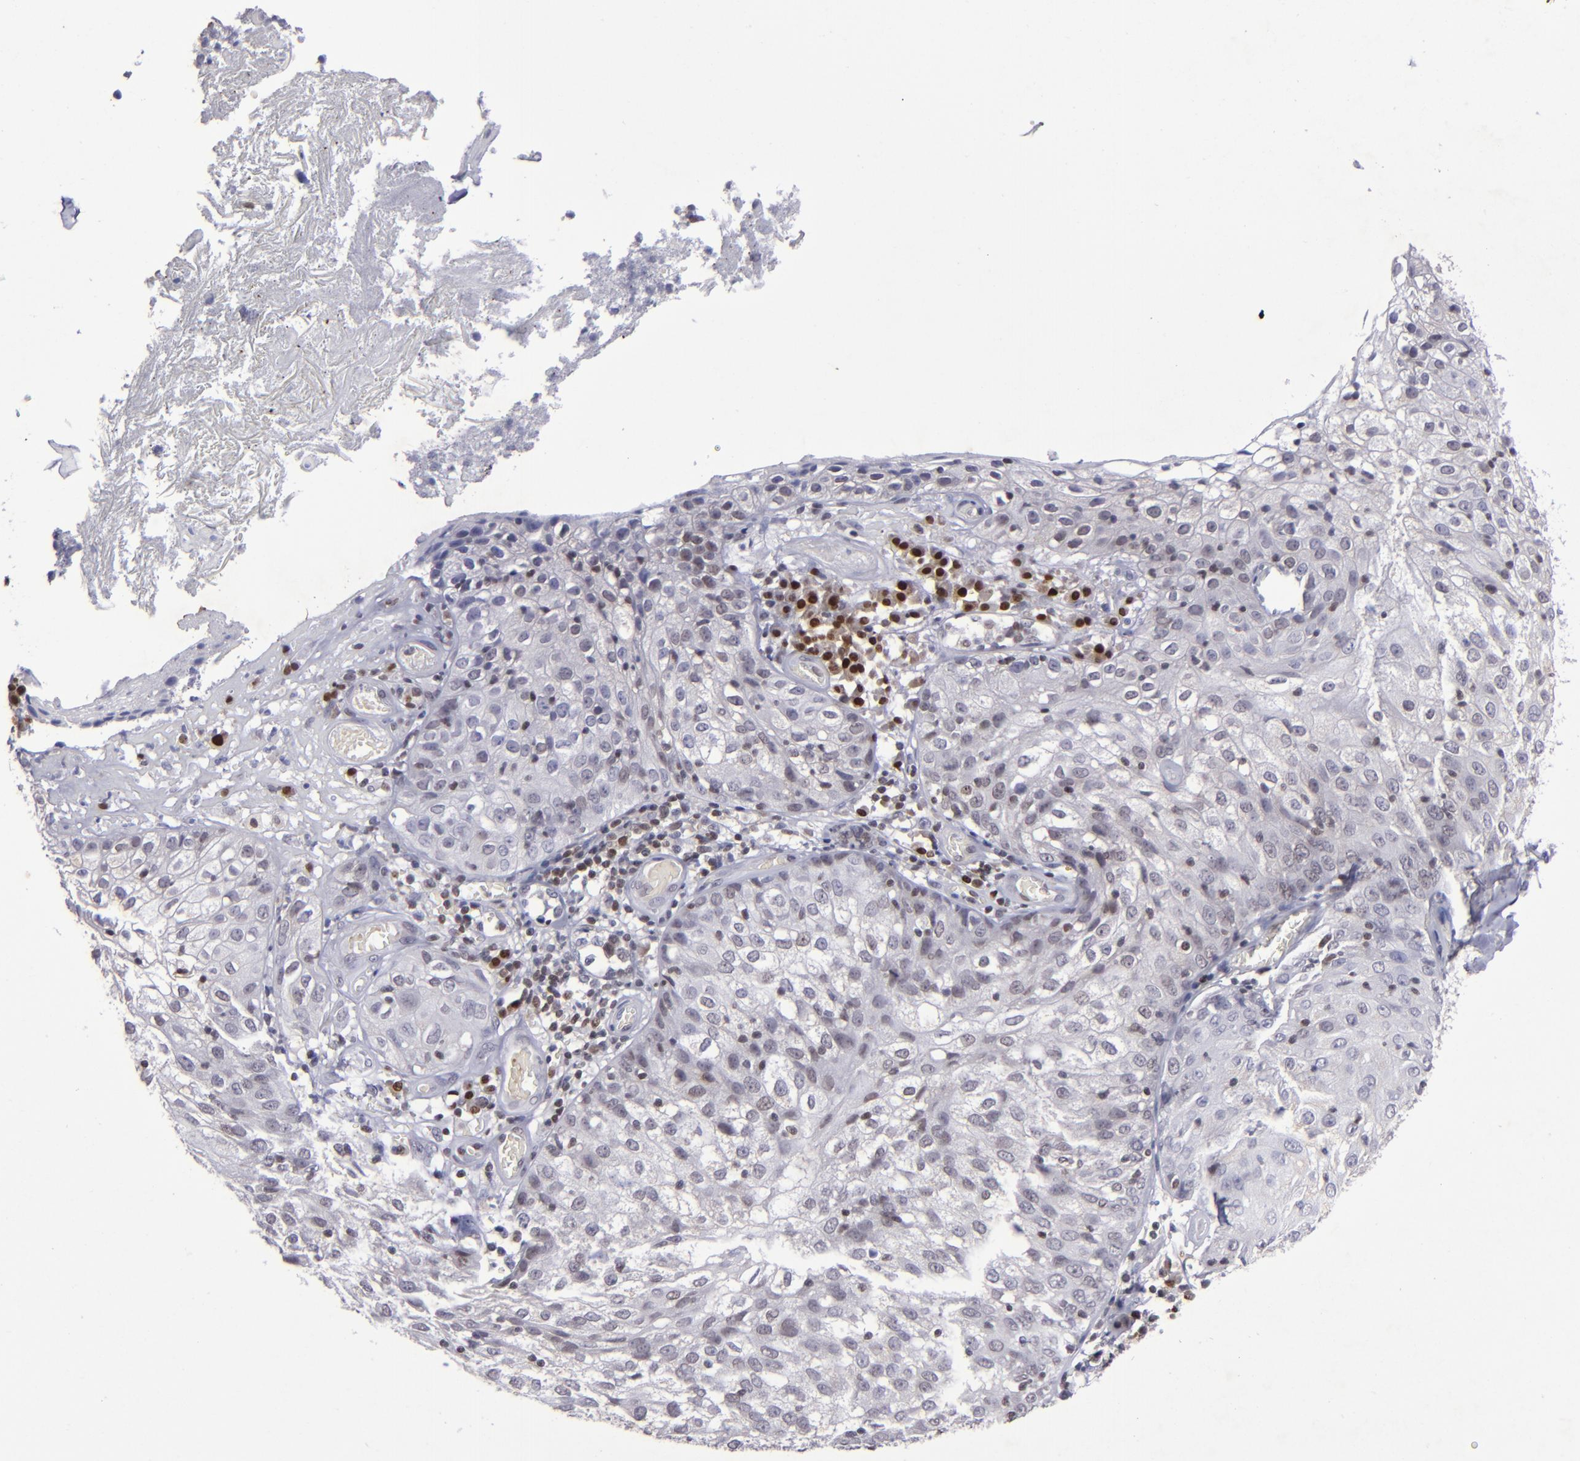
{"staining": {"intensity": "negative", "quantity": "none", "location": "none"}, "tissue": "skin cancer", "cell_type": "Tumor cells", "image_type": "cancer", "snomed": [{"axis": "morphology", "description": "Squamous cell carcinoma, NOS"}, {"axis": "topography", "description": "Skin"}], "caption": "Skin squamous cell carcinoma was stained to show a protein in brown. There is no significant positivity in tumor cells.", "gene": "MGMT", "patient": {"sex": "male", "age": 65}}